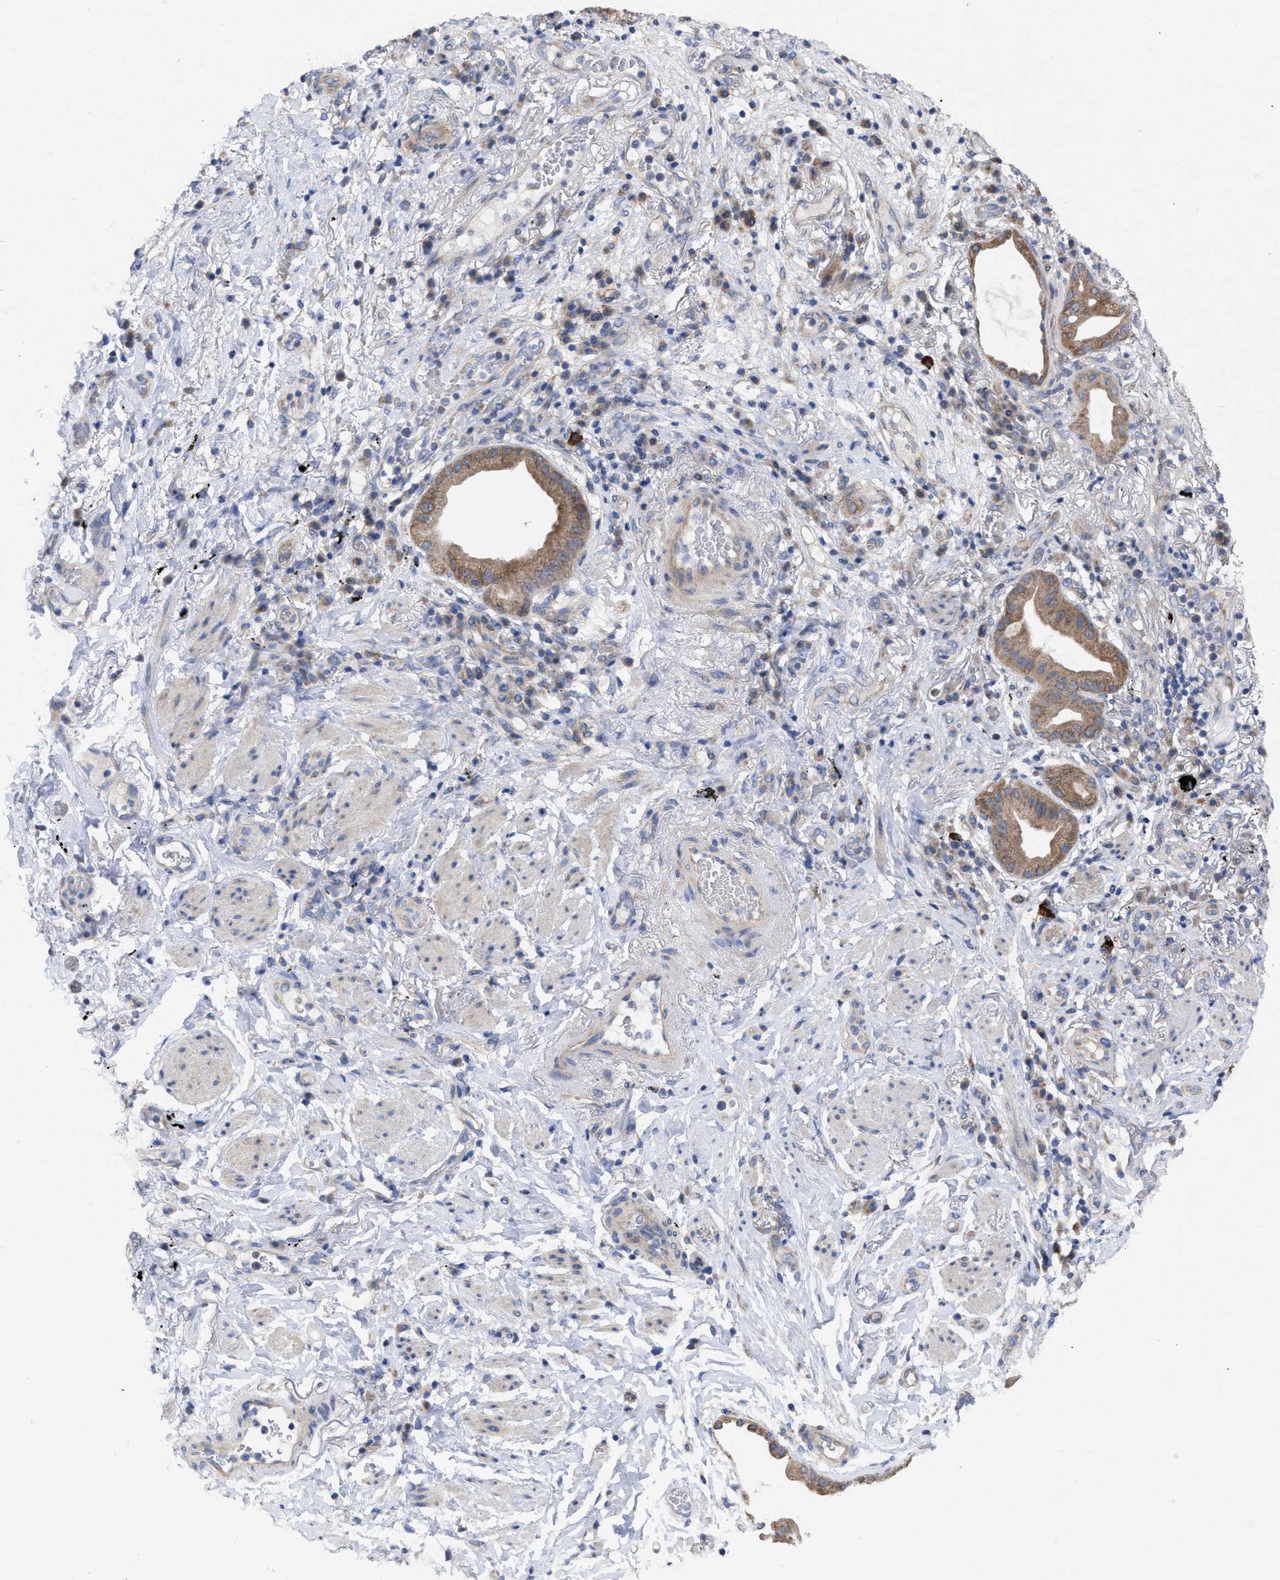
{"staining": {"intensity": "moderate", "quantity": ">75%", "location": "cytoplasmic/membranous"}, "tissue": "lung cancer", "cell_type": "Tumor cells", "image_type": "cancer", "snomed": [{"axis": "morphology", "description": "Normal tissue, NOS"}, {"axis": "morphology", "description": "Adenocarcinoma, NOS"}, {"axis": "topography", "description": "Bronchus"}, {"axis": "topography", "description": "Lung"}], "caption": "Adenocarcinoma (lung) was stained to show a protein in brown. There is medium levels of moderate cytoplasmic/membranous expression in about >75% of tumor cells. The staining was performed using DAB to visualize the protein expression in brown, while the nuclei were stained in blue with hematoxylin (Magnification: 20x).", "gene": "VIP", "patient": {"sex": "female", "age": 70}}